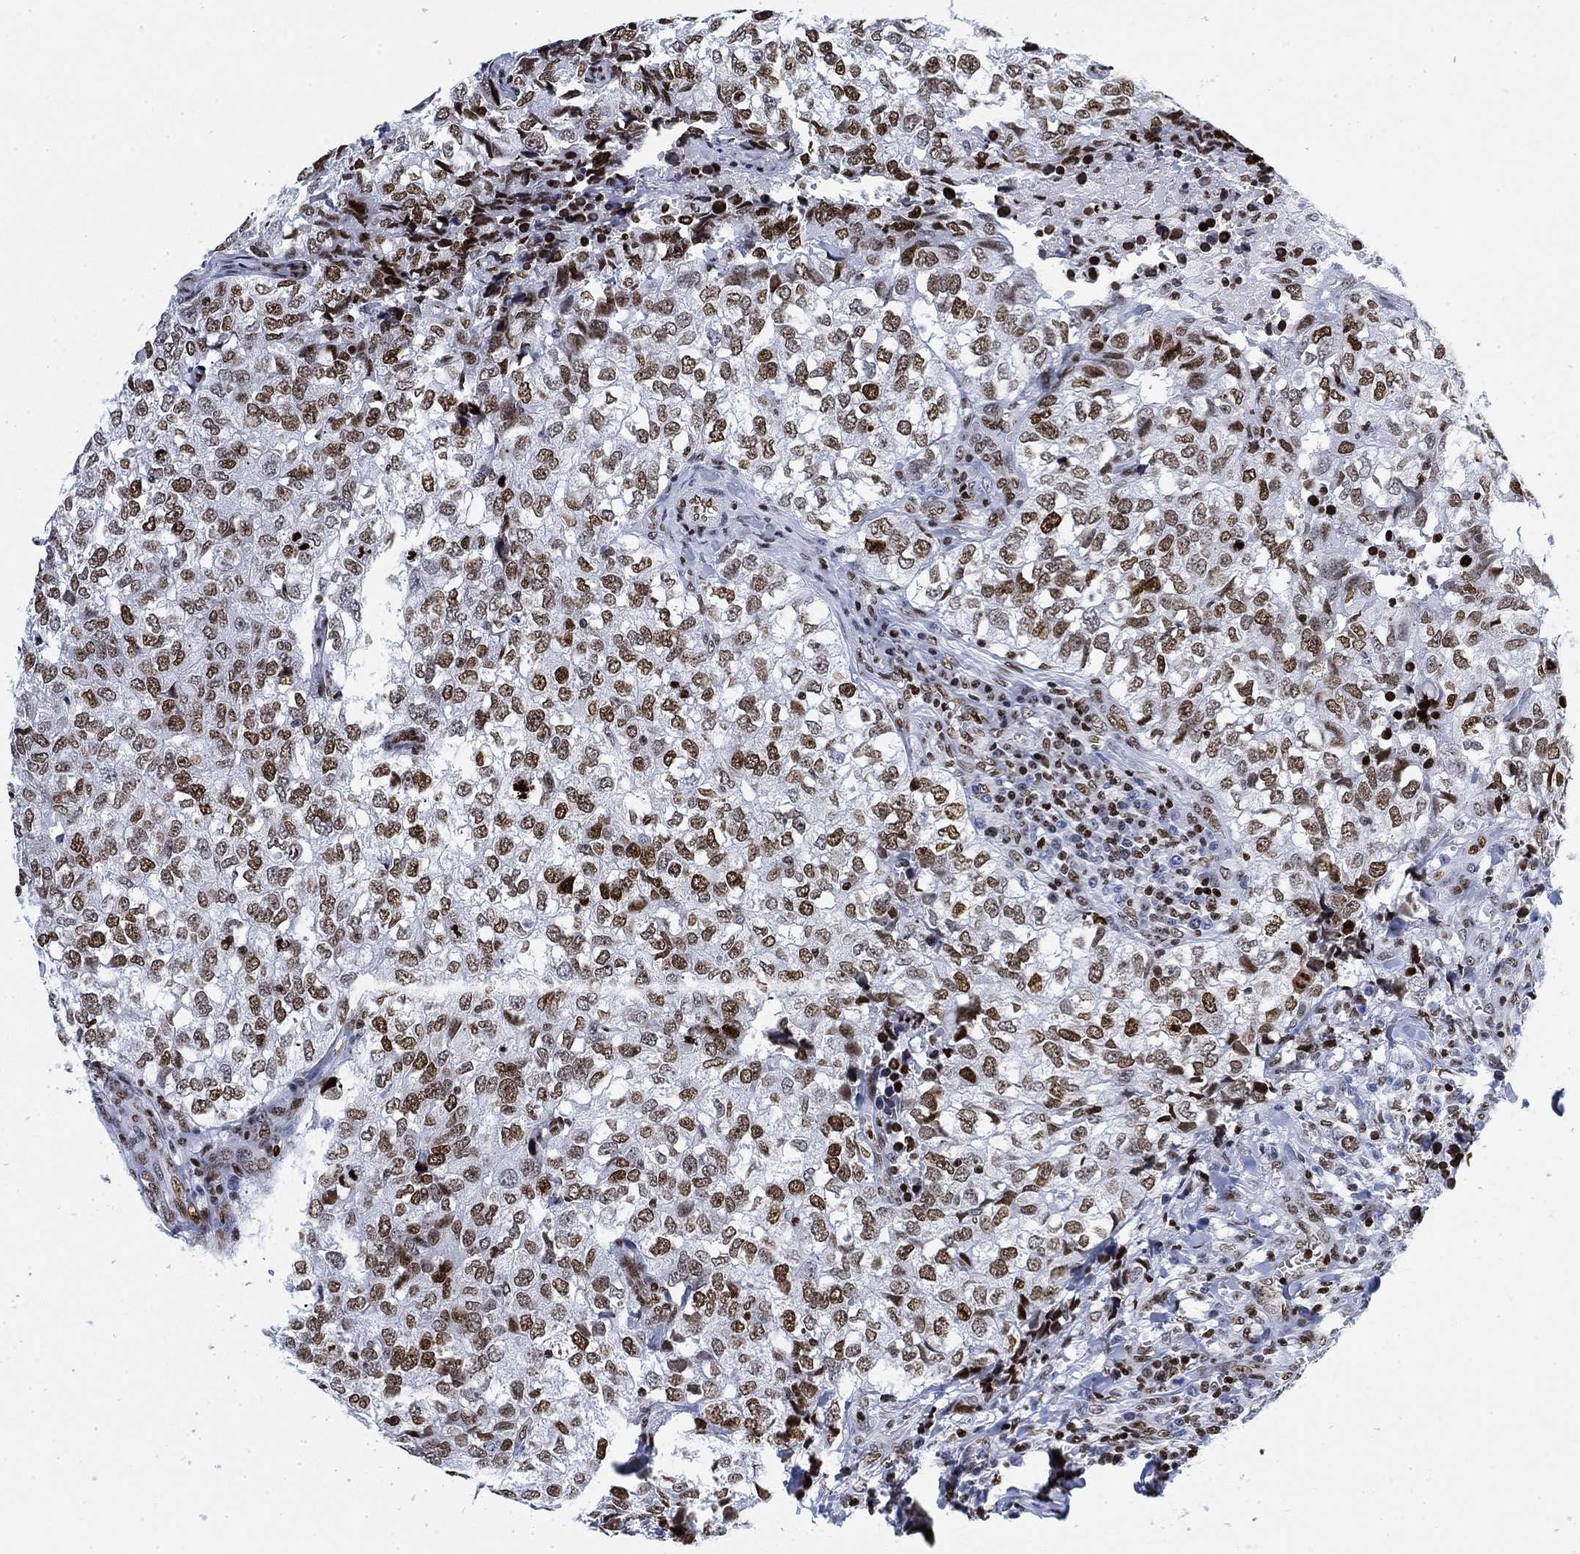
{"staining": {"intensity": "strong", "quantity": "25%-75%", "location": "nuclear"}, "tissue": "breast cancer", "cell_type": "Tumor cells", "image_type": "cancer", "snomed": [{"axis": "morphology", "description": "Duct carcinoma"}, {"axis": "topography", "description": "Breast"}], "caption": "High-magnification brightfield microscopy of breast cancer stained with DAB (3,3'-diaminobenzidine) (brown) and counterstained with hematoxylin (blue). tumor cells exhibit strong nuclear positivity is seen in approximately25%-75% of cells.", "gene": "H1-10", "patient": {"sex": "female", "age": 30}}